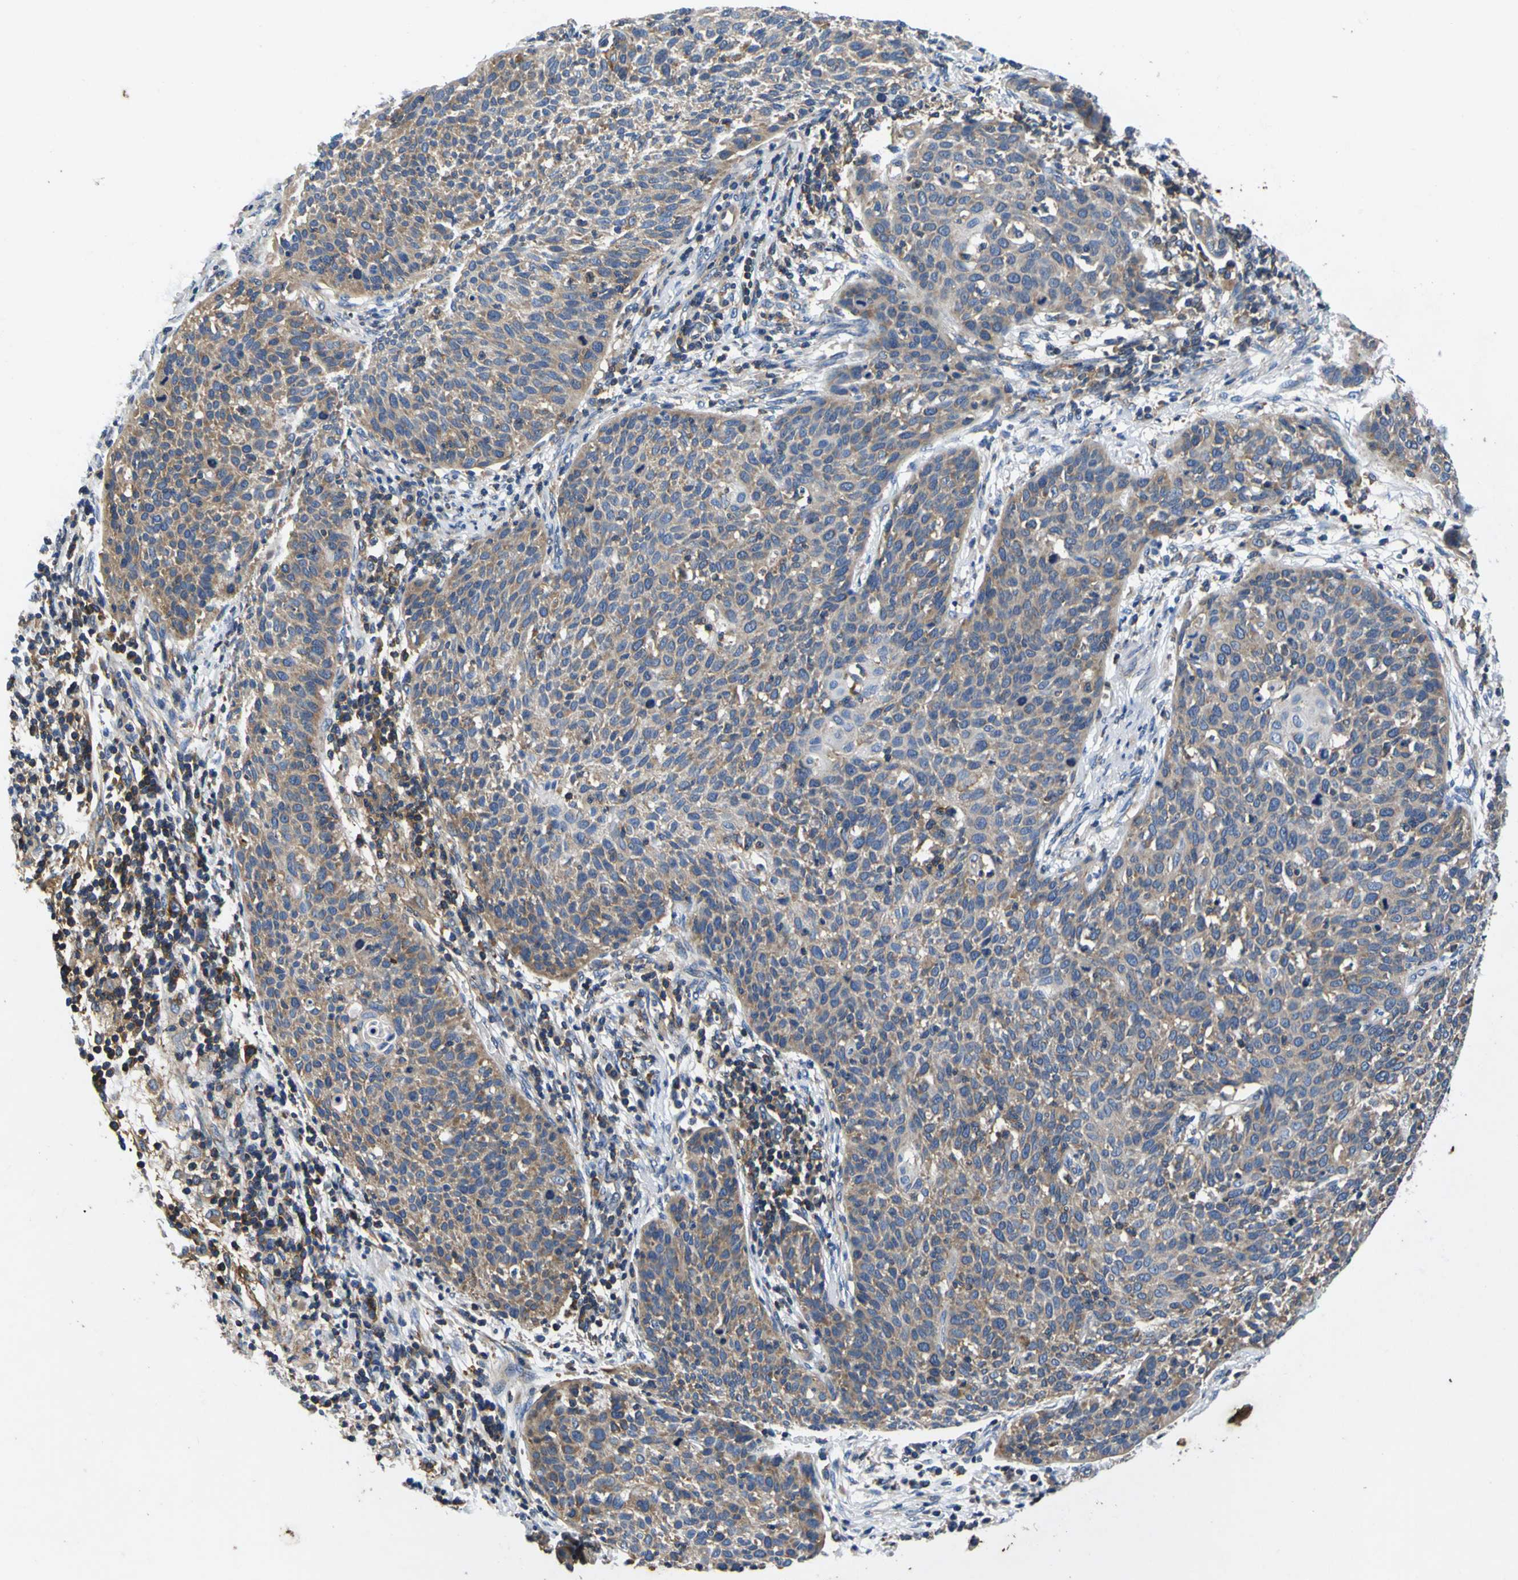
{"staining": {"intensity": "weak", "quantity": ">75%", "location": "cytoplasmic/membranous"}, "tissue": "cervical cancer", "cell_type": "Tumor cells", "image_type": "cancer", "snomed": [{"axis": "morphology", "description": "Squamous cell carcinoma, NOS"}, {"axis": "topography", "description": "Cervix"}], "caption": "IHC of human cervical cancer shows low levels of weak cytoplasmic/membranous positivity in about >75% of tumor cells.", "gene": "CNR2", "patient": {"sex": "female", "age": 38}}